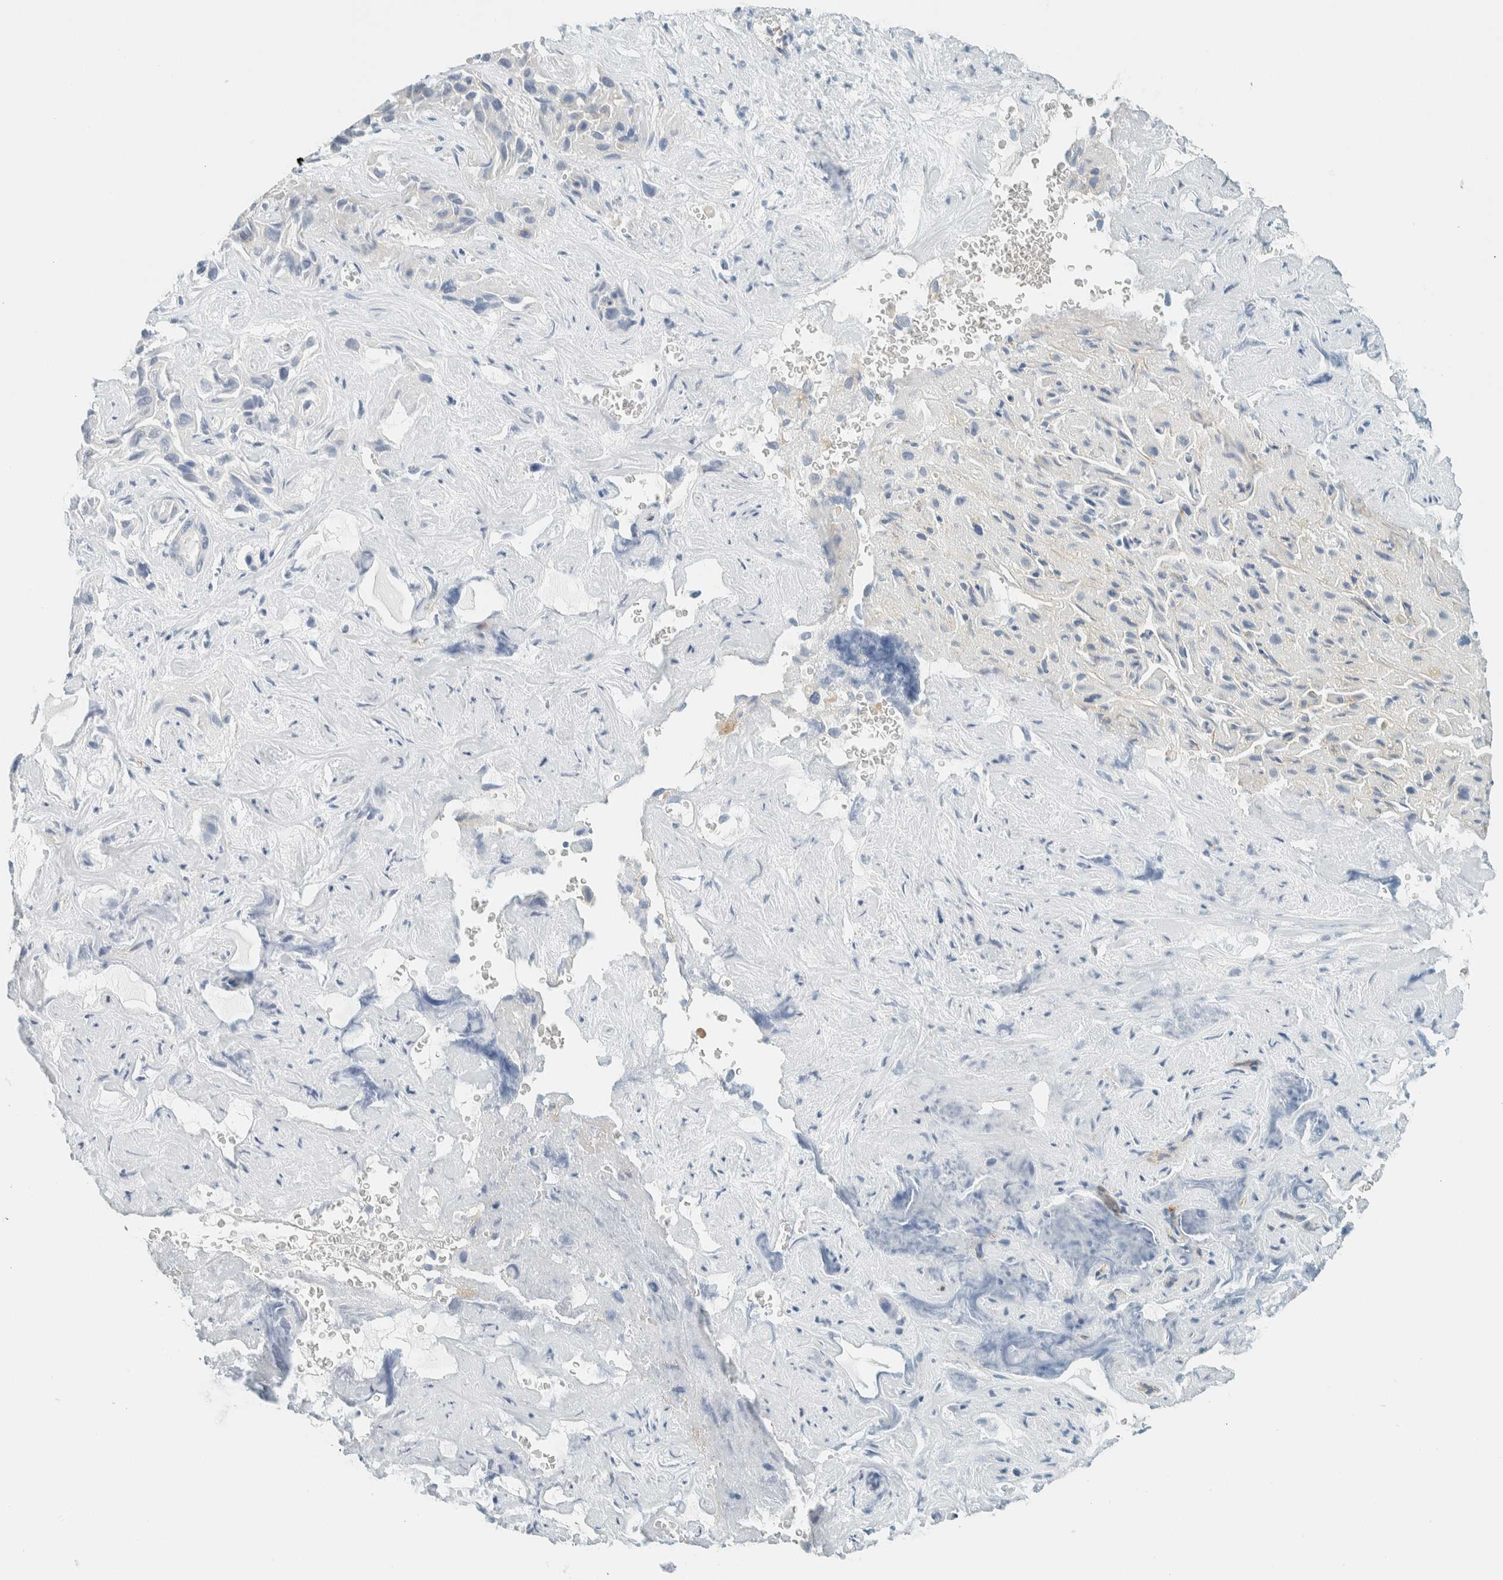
{"staining": {"intensity": "weak", "quantity": "<25%", "location": "cytoplasmic/membranous"}, "tissue": "liver cancer", "cell_type": "Tumor cells", "image_type": "cancer", "snomed": [{"axis": "morphology", "description": "Cholangiocarcinoma"}, {"axis": "topography", "description": "Liver"}], "caption": "Immunohistochemistry (IHC) of liver cancer reveals no positivity in tumor cells.", "gene": "SLFN12", "patient": {"sex": "female", "age": 52}}